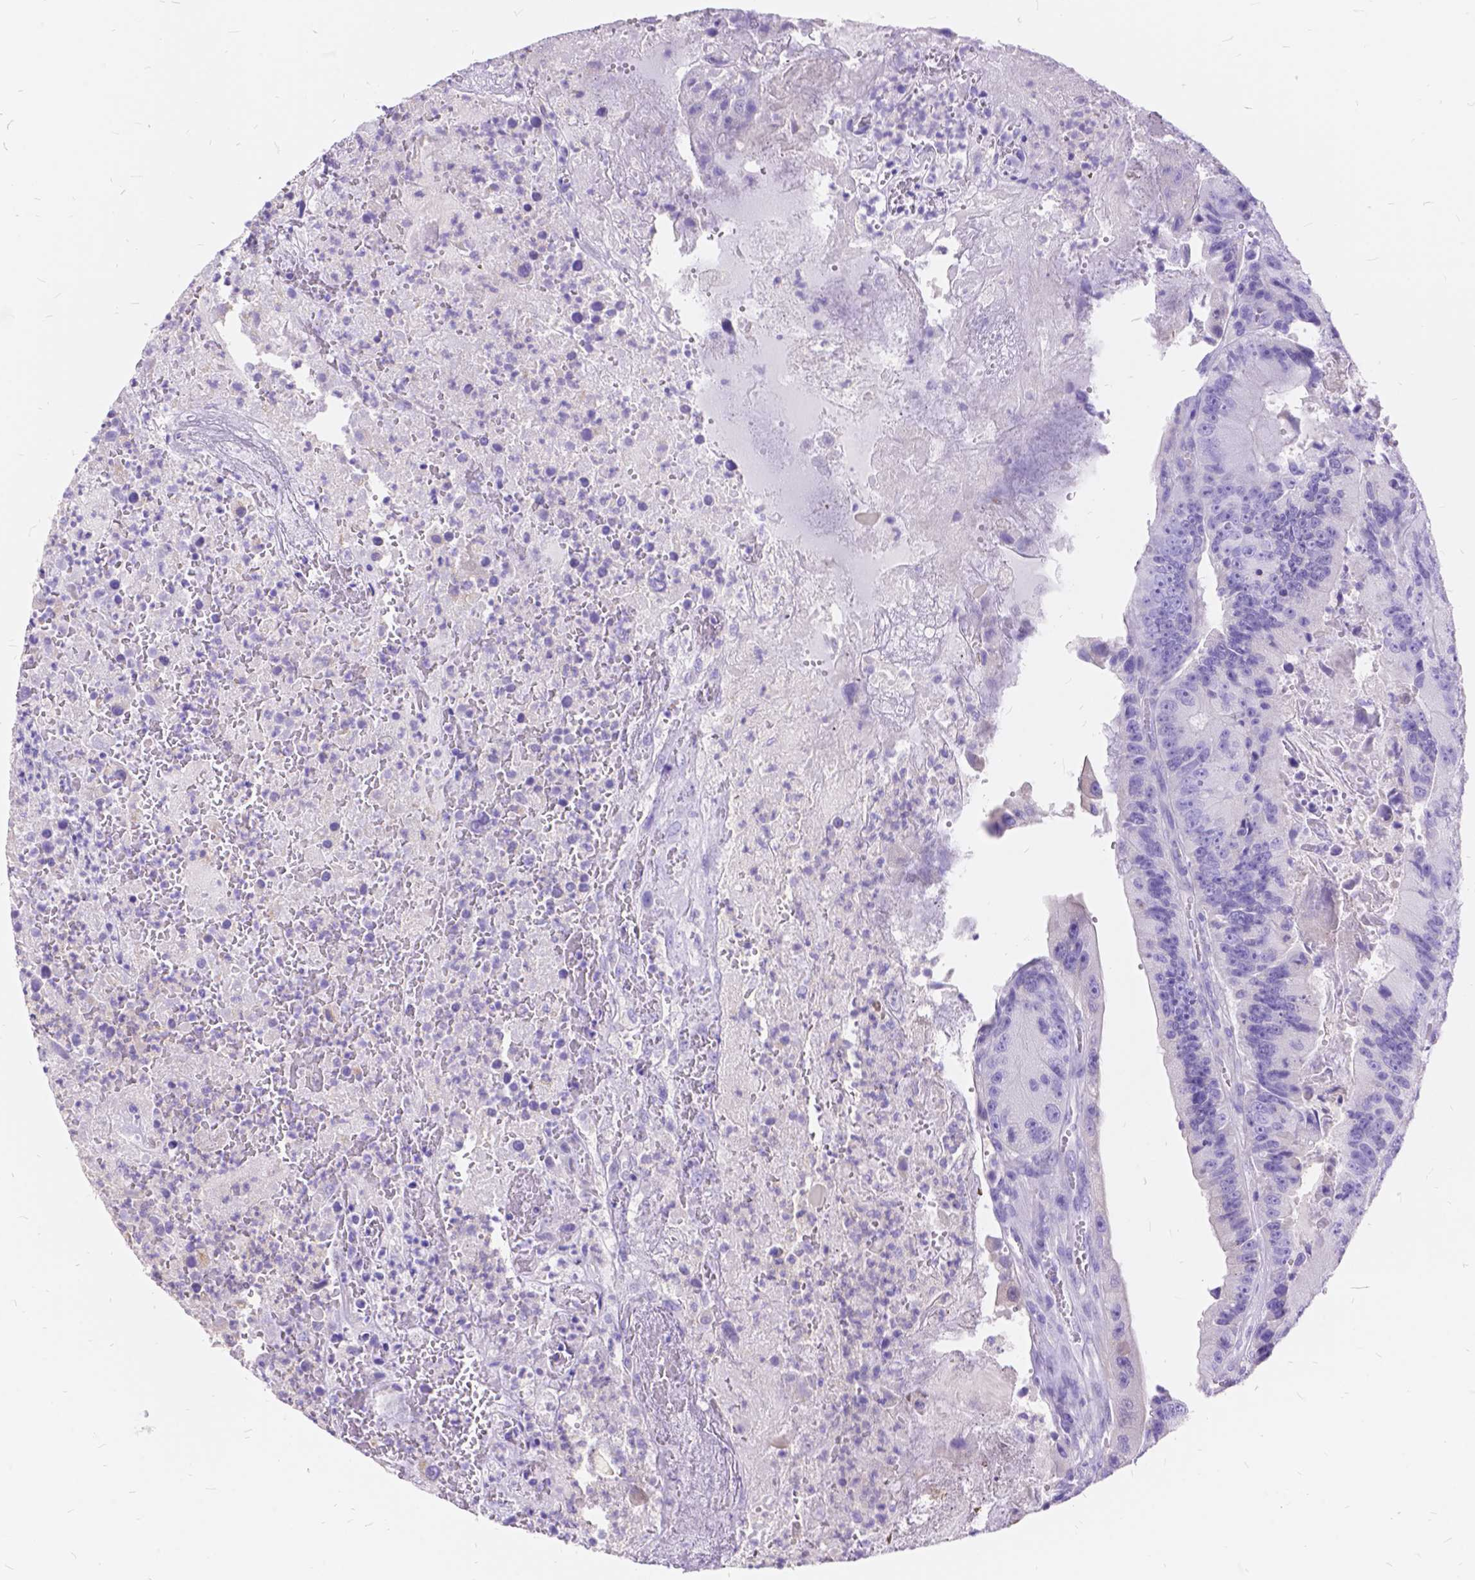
{"staining": {"intensity": "negative", "quantity": "none", "location": "none"}, "tissue": "colorectal cancer", "cell_type": "Tumor cells", "image_type": "cancer", "snomed": [{"axis": "morphology", "description": "Adenocarcinoma, NOS"}, {"axis": "topography", "description": "Colon"}], "caption": "Immunohistochemical staining of colorectal adenocarcinoma displays no significant positivity in tumor cells.", "gene": "FOXL2", "patient": {"sex": "female", "age": 86}}